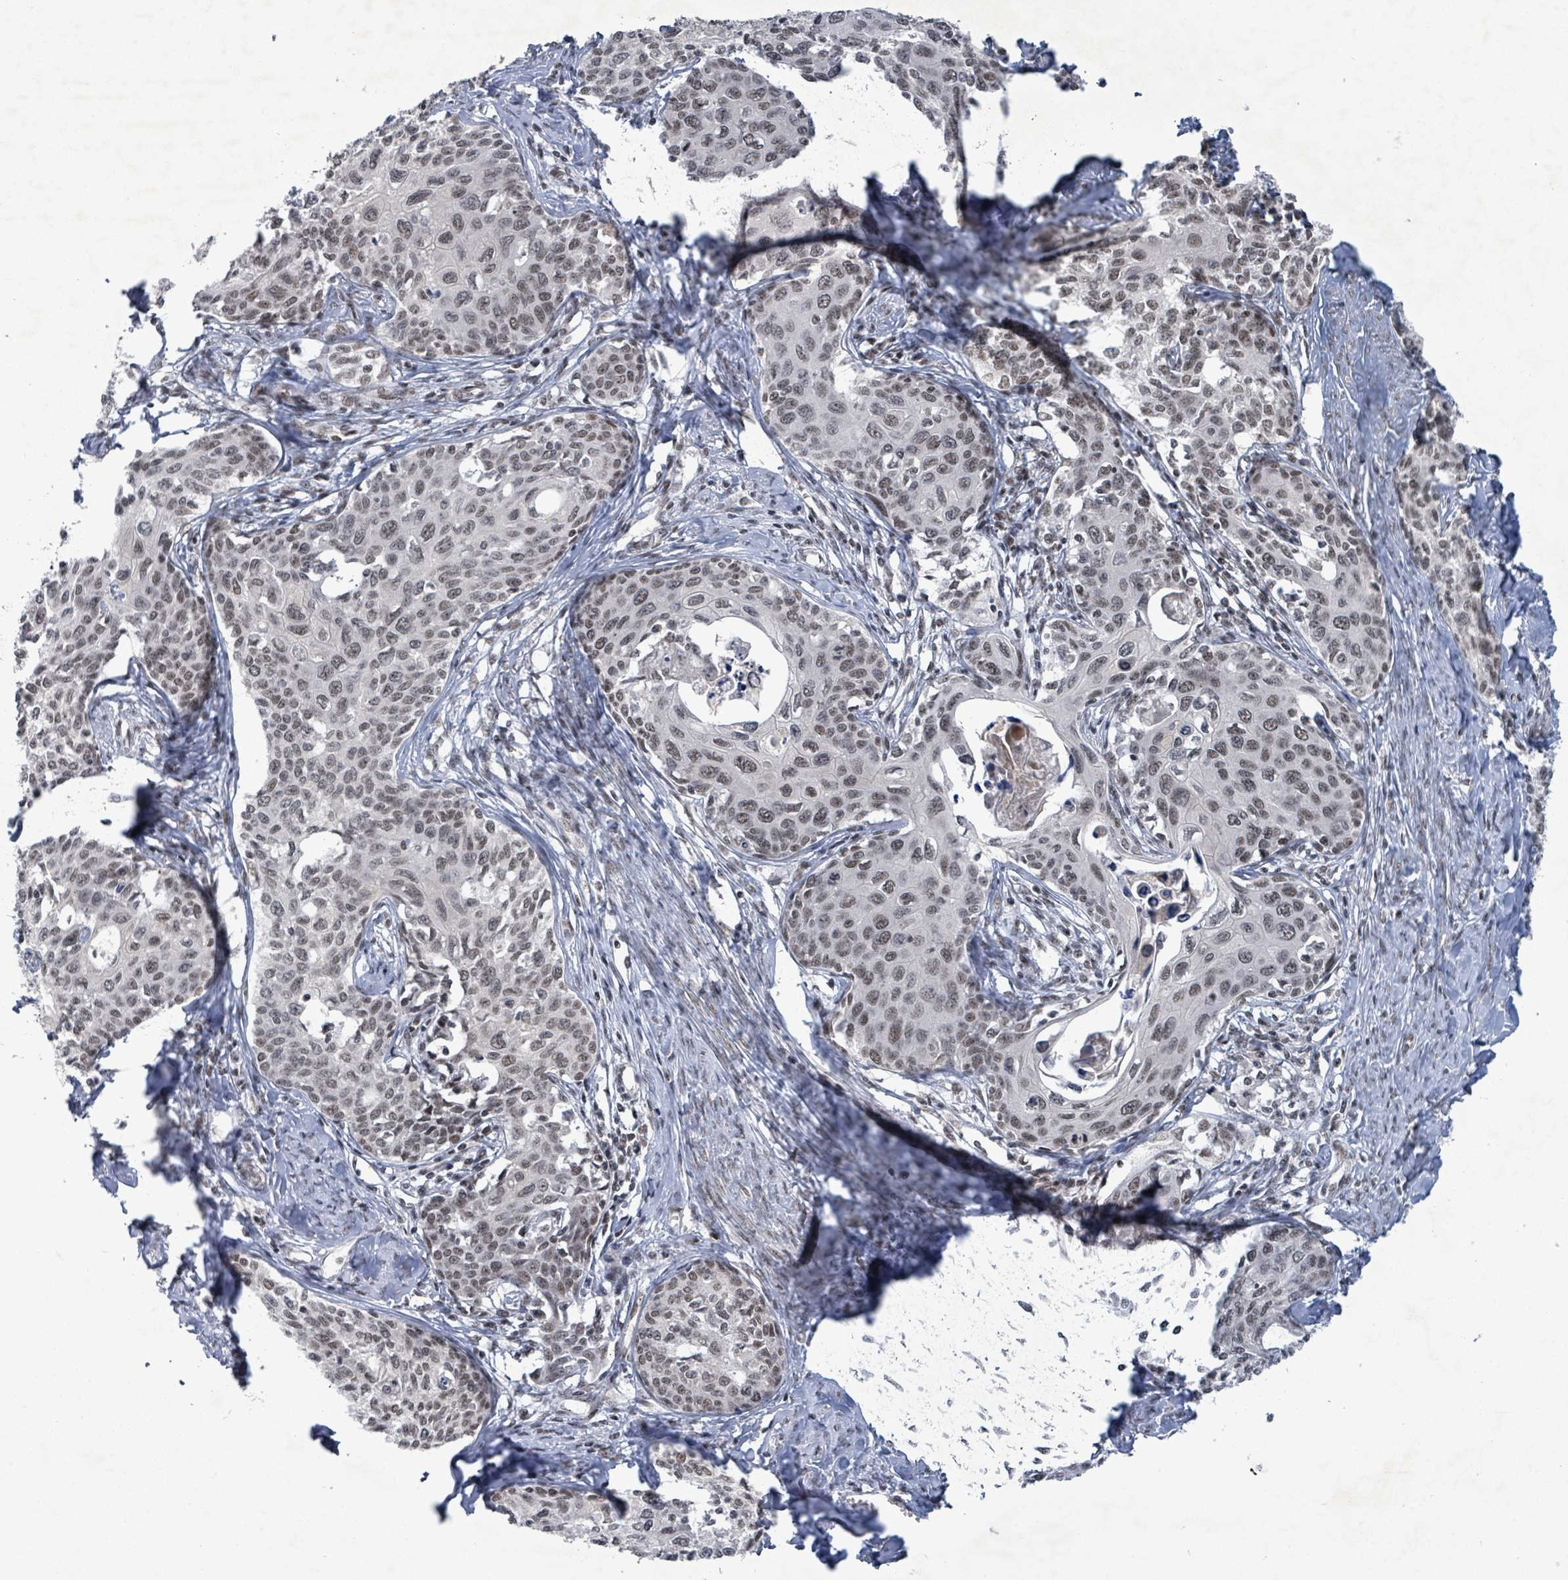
{"staining": {"intensity": "weak", "quantity": ">75%", "location": "nuclear"}, "tissue": "cervical cancer", "cell_type": "Tumor cells", "image_type": "cancer", "snomed": [{"axis": "morphology", "description": "Squamous cell carcinoma, NOS"}, {"axis": "morphology", "description": "Adenocarcinoma, NOS"}, {"axis": "topography", "description": "Cervix"}], "caption": "Cervical cancer (adenocarcinoma) stained with immunohistochemistry (IHC) exhibits weak nuclear expression in about >75% of tumor cells.", "gene": "BANP", "patient": {"sex": "female", "age": 52}}